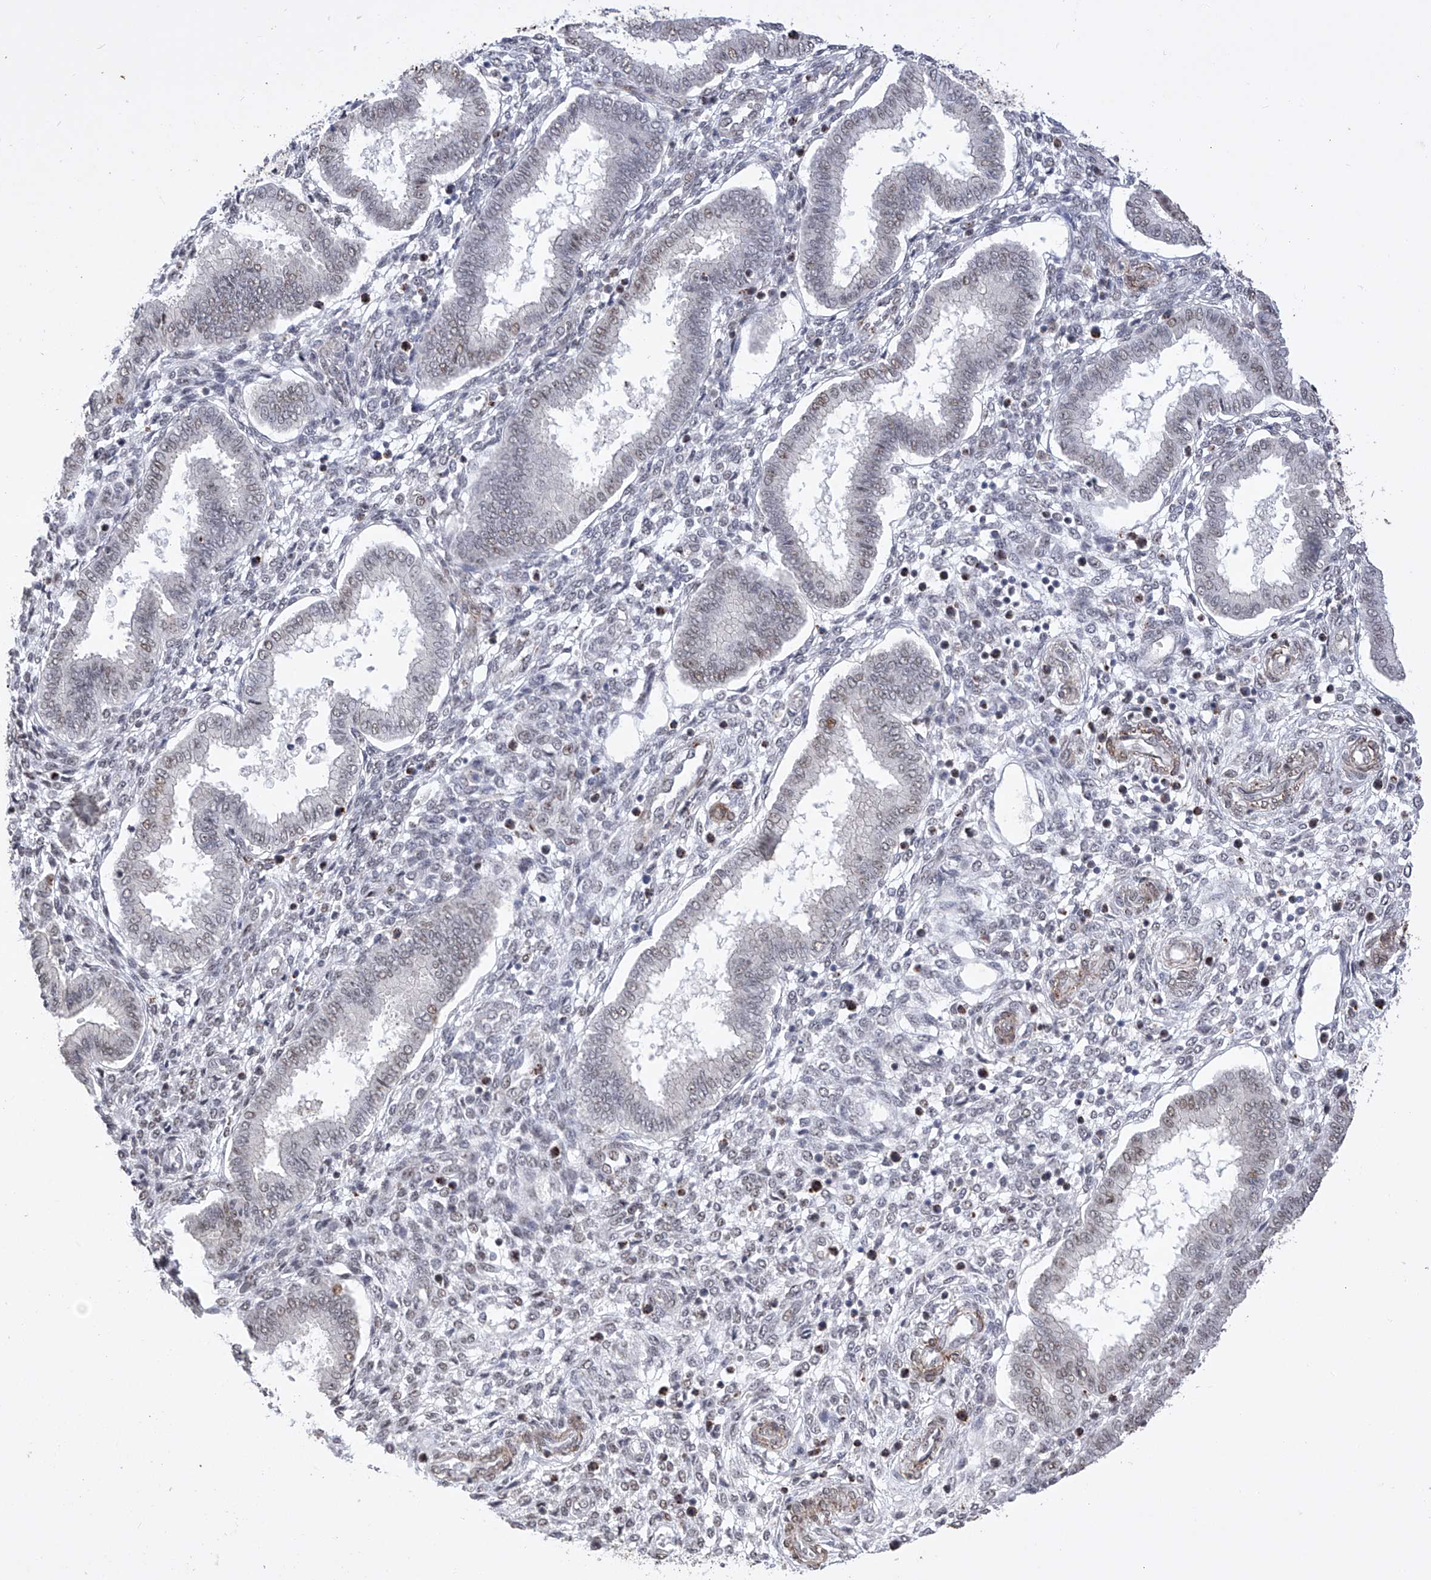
{"staining": {"intensity": "moderate", "quantity": "<25%", "location": "nuclear"}, "tissue": "endometrium", "cell_type": "Cells in endometrial stroma", "image_type": "normal", "snomed": [{"axis": "morphology", "description": "Normal tissue, NOS"}, {"axis": "topography", "description": "Endometrium"}], "caption": "High-power microscopy captured an IHC micrograph of unremarkable endometrium, revealing moderate nuclear staining in approximately <25% of cells in endometrial stroma. (IHC, brightfield microscopy, high magnification).", "gene": "NFATC4", "patient": {"sex": "female", "age": 24}}